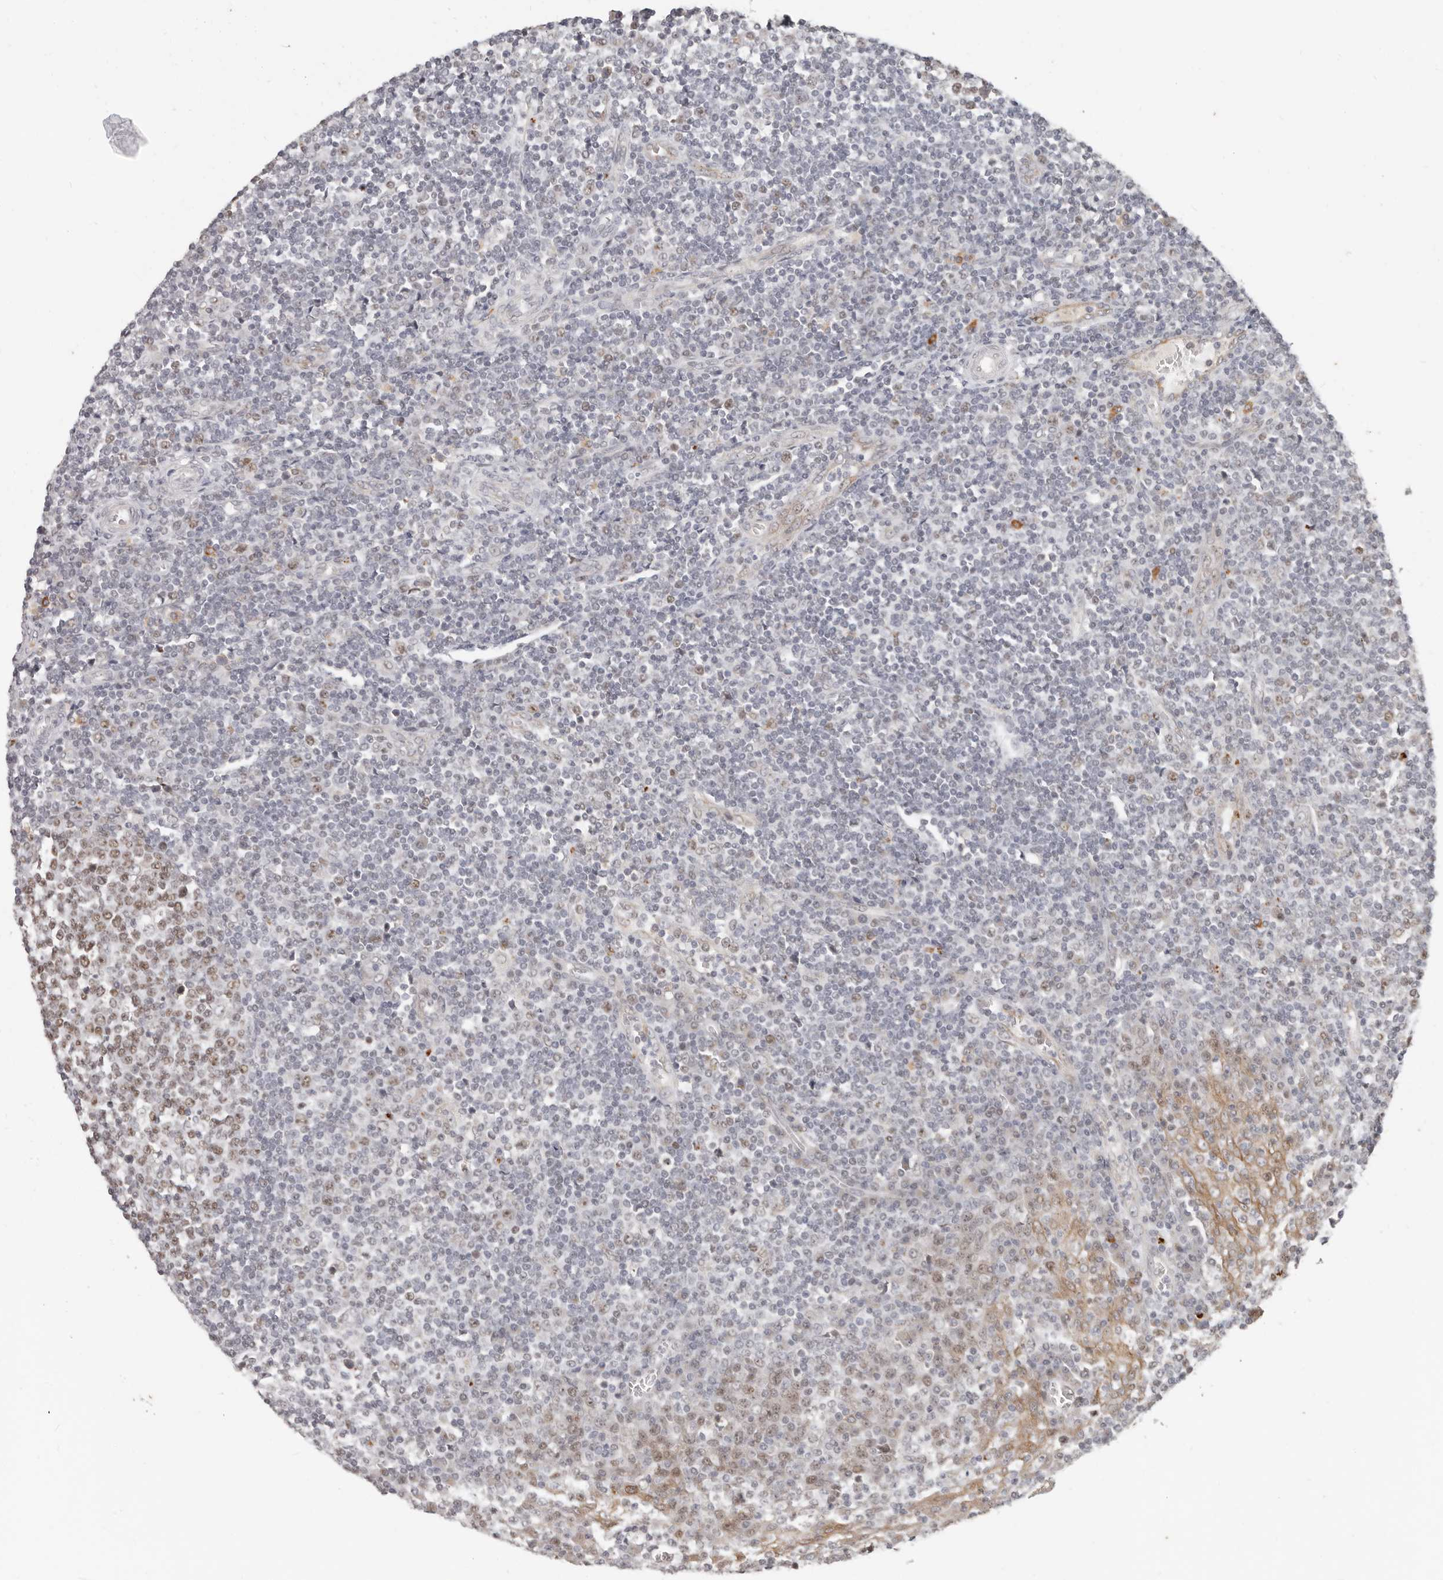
{"staining": {"intensity": "moderate", "quantity": ">75%", "location": "nuclear"}, "tissue": "tonsil", "cell_type": "Germinal center cells", "image_type": "normal", "snomed": [{"axis": "morphology", "description": "Normal tissue, NOS"}, {"axis": "topography", "description": "Tonsil"}], "caption": "Immunohistochemical staining of unremarkable human tonsil shows medium levels of moderate nuclear expression in approximately >75% of germinal center cells. (DAB IHC with brightfield microscopy, high magnification).", "gene": "RFC2", "patient": {"sex": "female", "age": 19}}